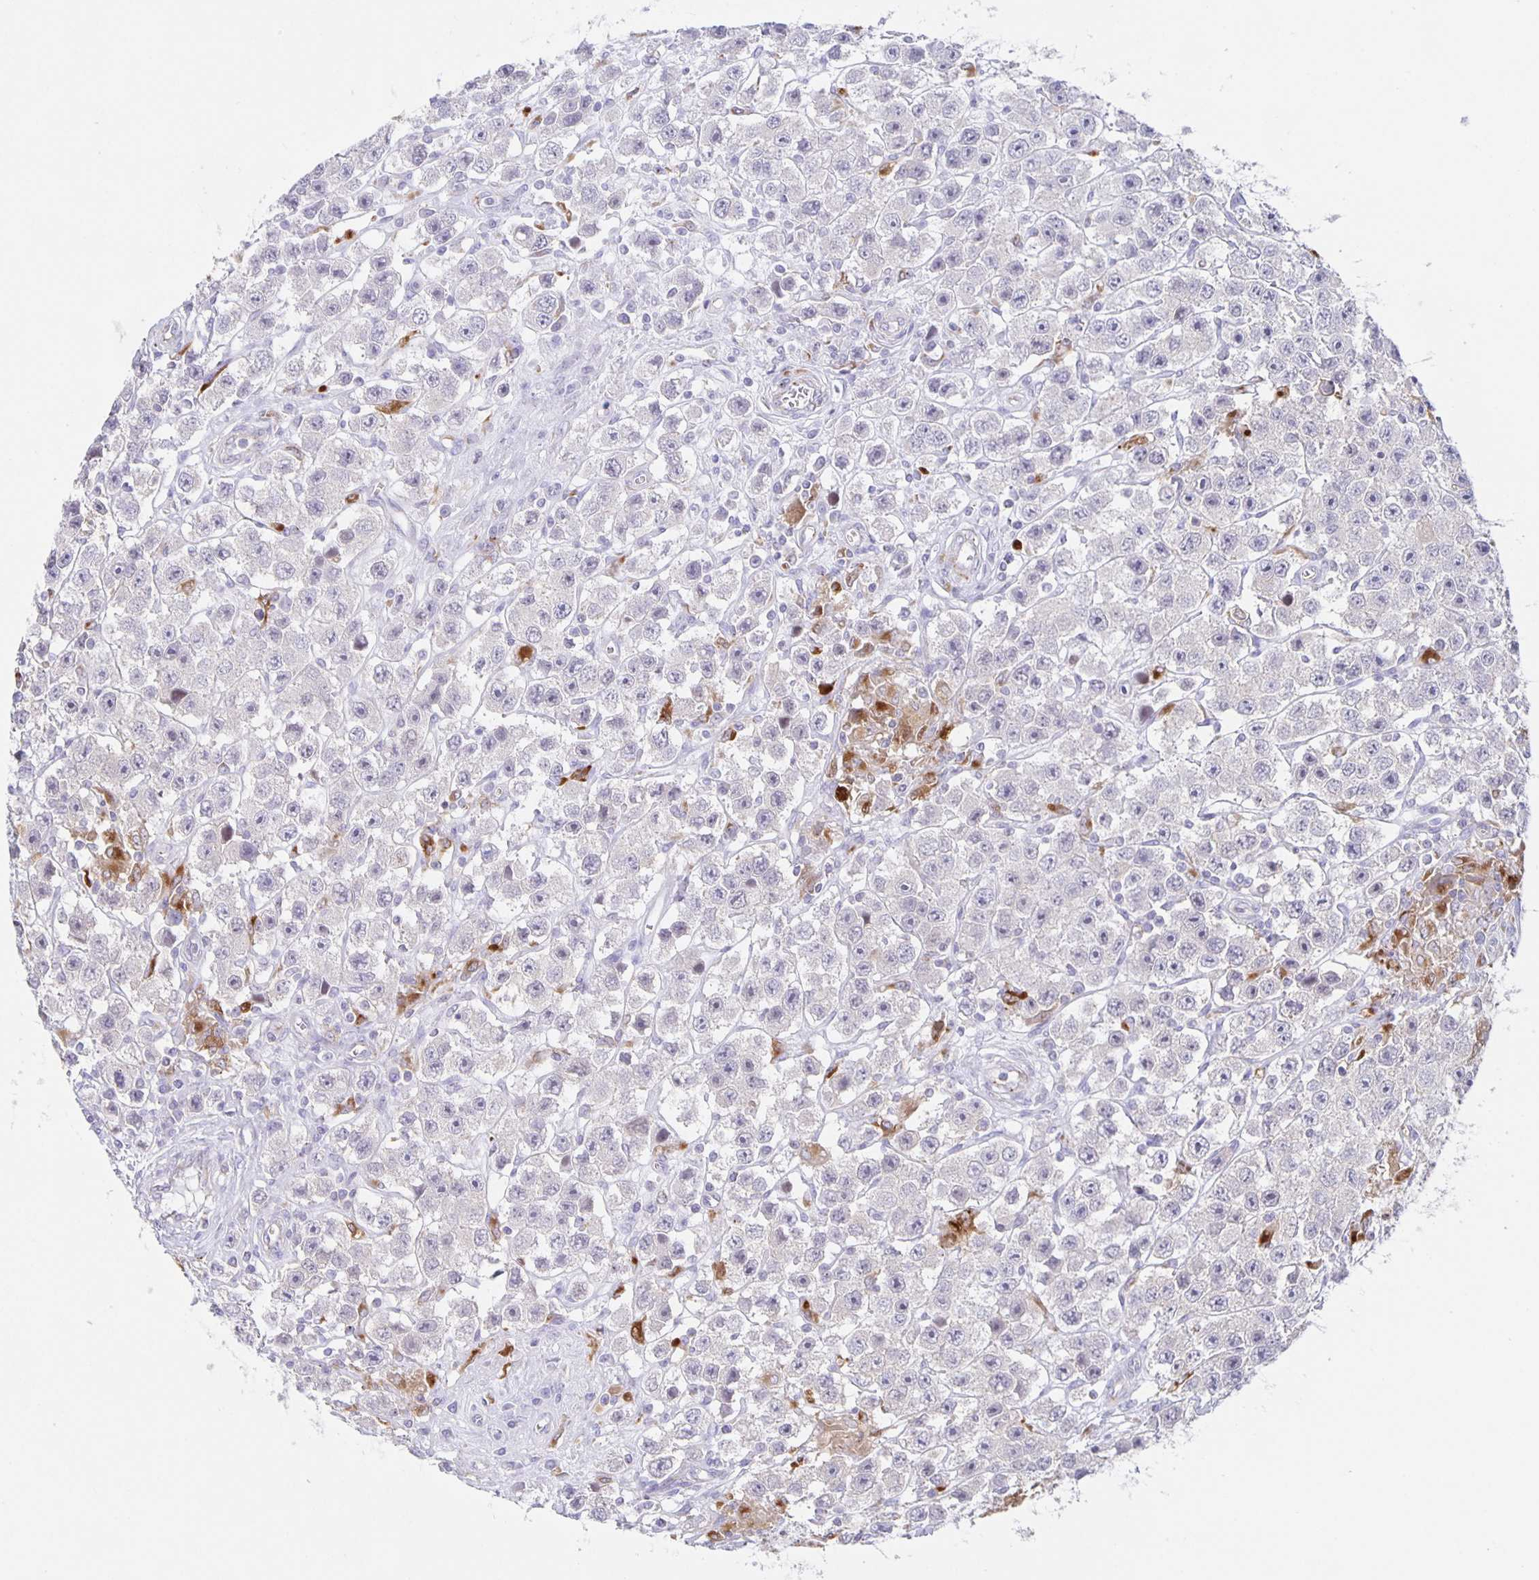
{"staining": {"intensity": "negative", "quantity": "none", "location": "none"}, "tissue": "testis cancer", "cell_type": "Tumor cells", "image_type": "cancer", "snomed": [{"axis": "morphology", "description": "Seminoma, NOS"}, {"axis": "topography", "description": "Testis"}], "caption": "Tumor cells show no significant protein staining in testis cancer.", "gene": "LIPA", "patient": {"sex": "male", "age": 45}}